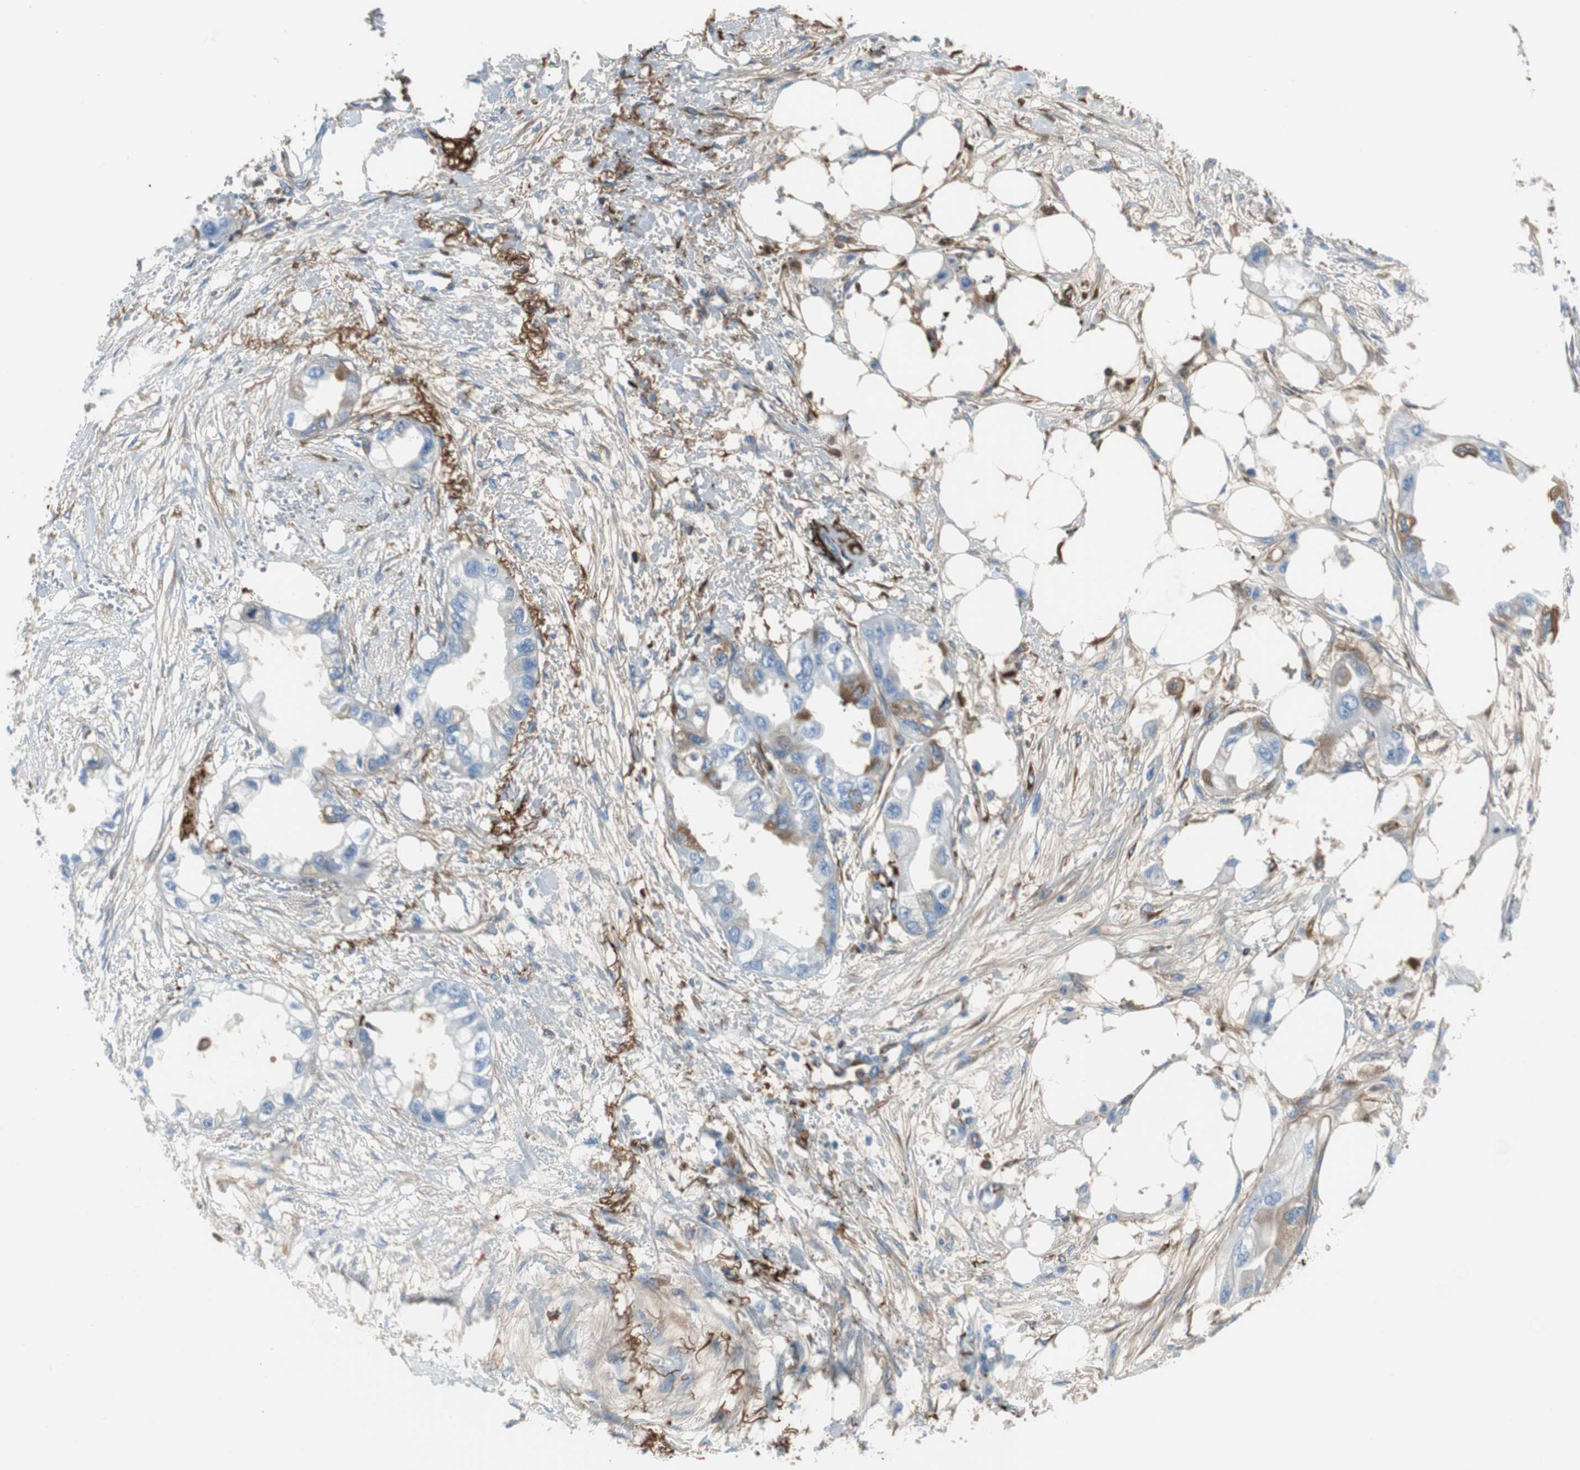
{"staining": {"intensity": "moderate", "quantity": "<25%", "location": "cytoplasmic/membranous"}, "tissue": "endometrial cancer", "cell_type": "Tumor cells", "image_type": "cancer", "snomed": [{"axis": "morphology", "description": "Adenocarcinoma, NOS"}, {"axis": "topography", "description": "Endometrium"}], "caption": "Tumor cells demonstrate moderate cytoplasmic/membranous positivity in approximately <25% of cells in adenocarcinoma (endometrial). The staining was performed using DAB (3,3'-diaminobenzidine), with brown indicating positive protein expression. Nuclei are stained blue with hematoxylin.", "gene": "APCS", "patient": {"sex": "female", "age": 67}}